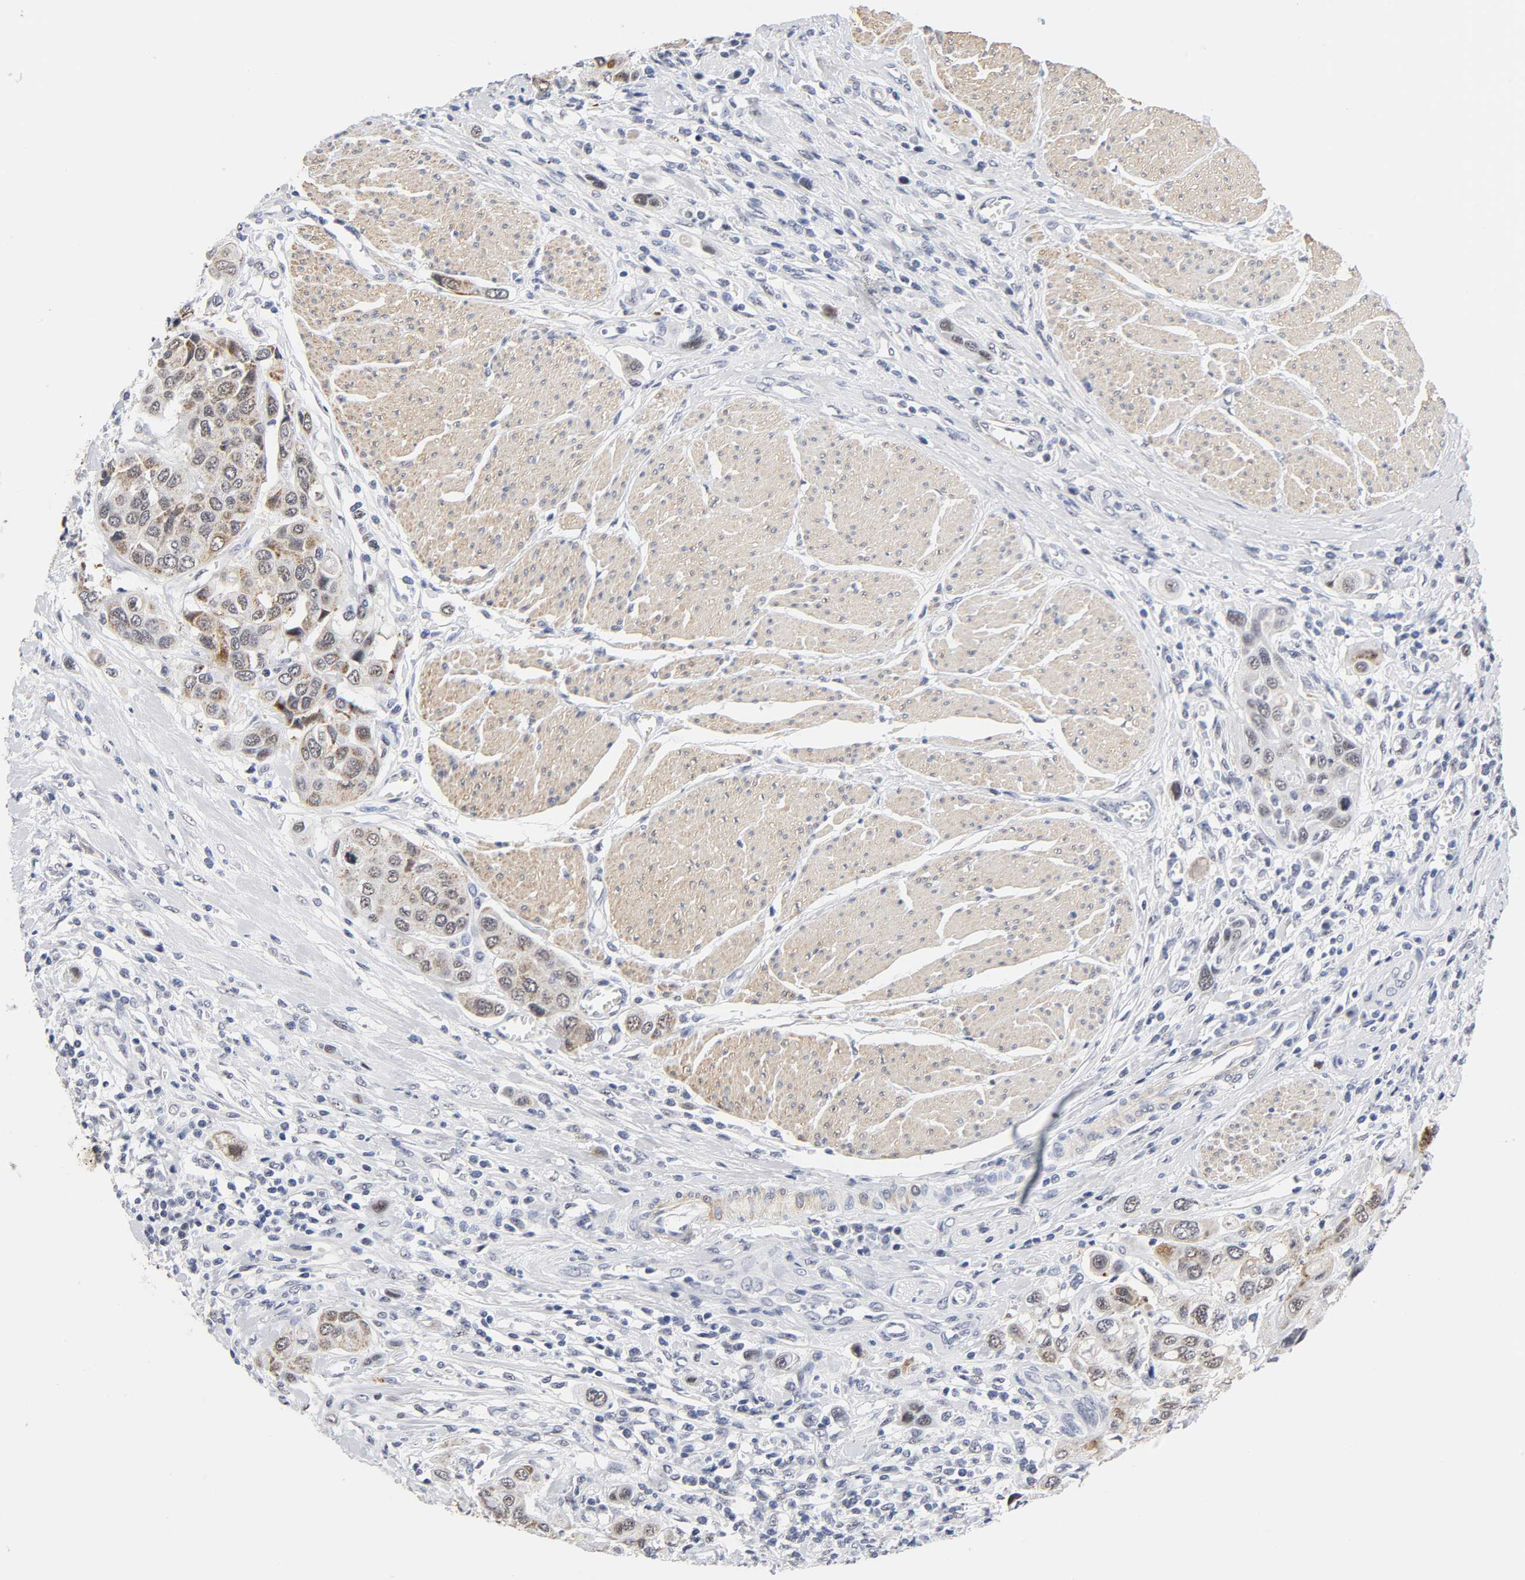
{"staining": {"intensity": "weak", "quantity": ">75%", "location": "cytoplasmic/membranous"}, "tissue": "urothelial cancer", "cell_type": "Tumor cells", "image_type": "cancer", "snomed": [{"axis": "morphology", "description": "Urothelial carcinoma, High grade"}, {"axis": "topography", "description": "Urinary bladder"}], "caption": "Urothelial carcinoma (high-grade) stained for a protein reveals weak cytoplasmic/membranous positivity in tumor cells.", "gene": "GRHL2", "patient": {"sex": "male", "age": 50}}